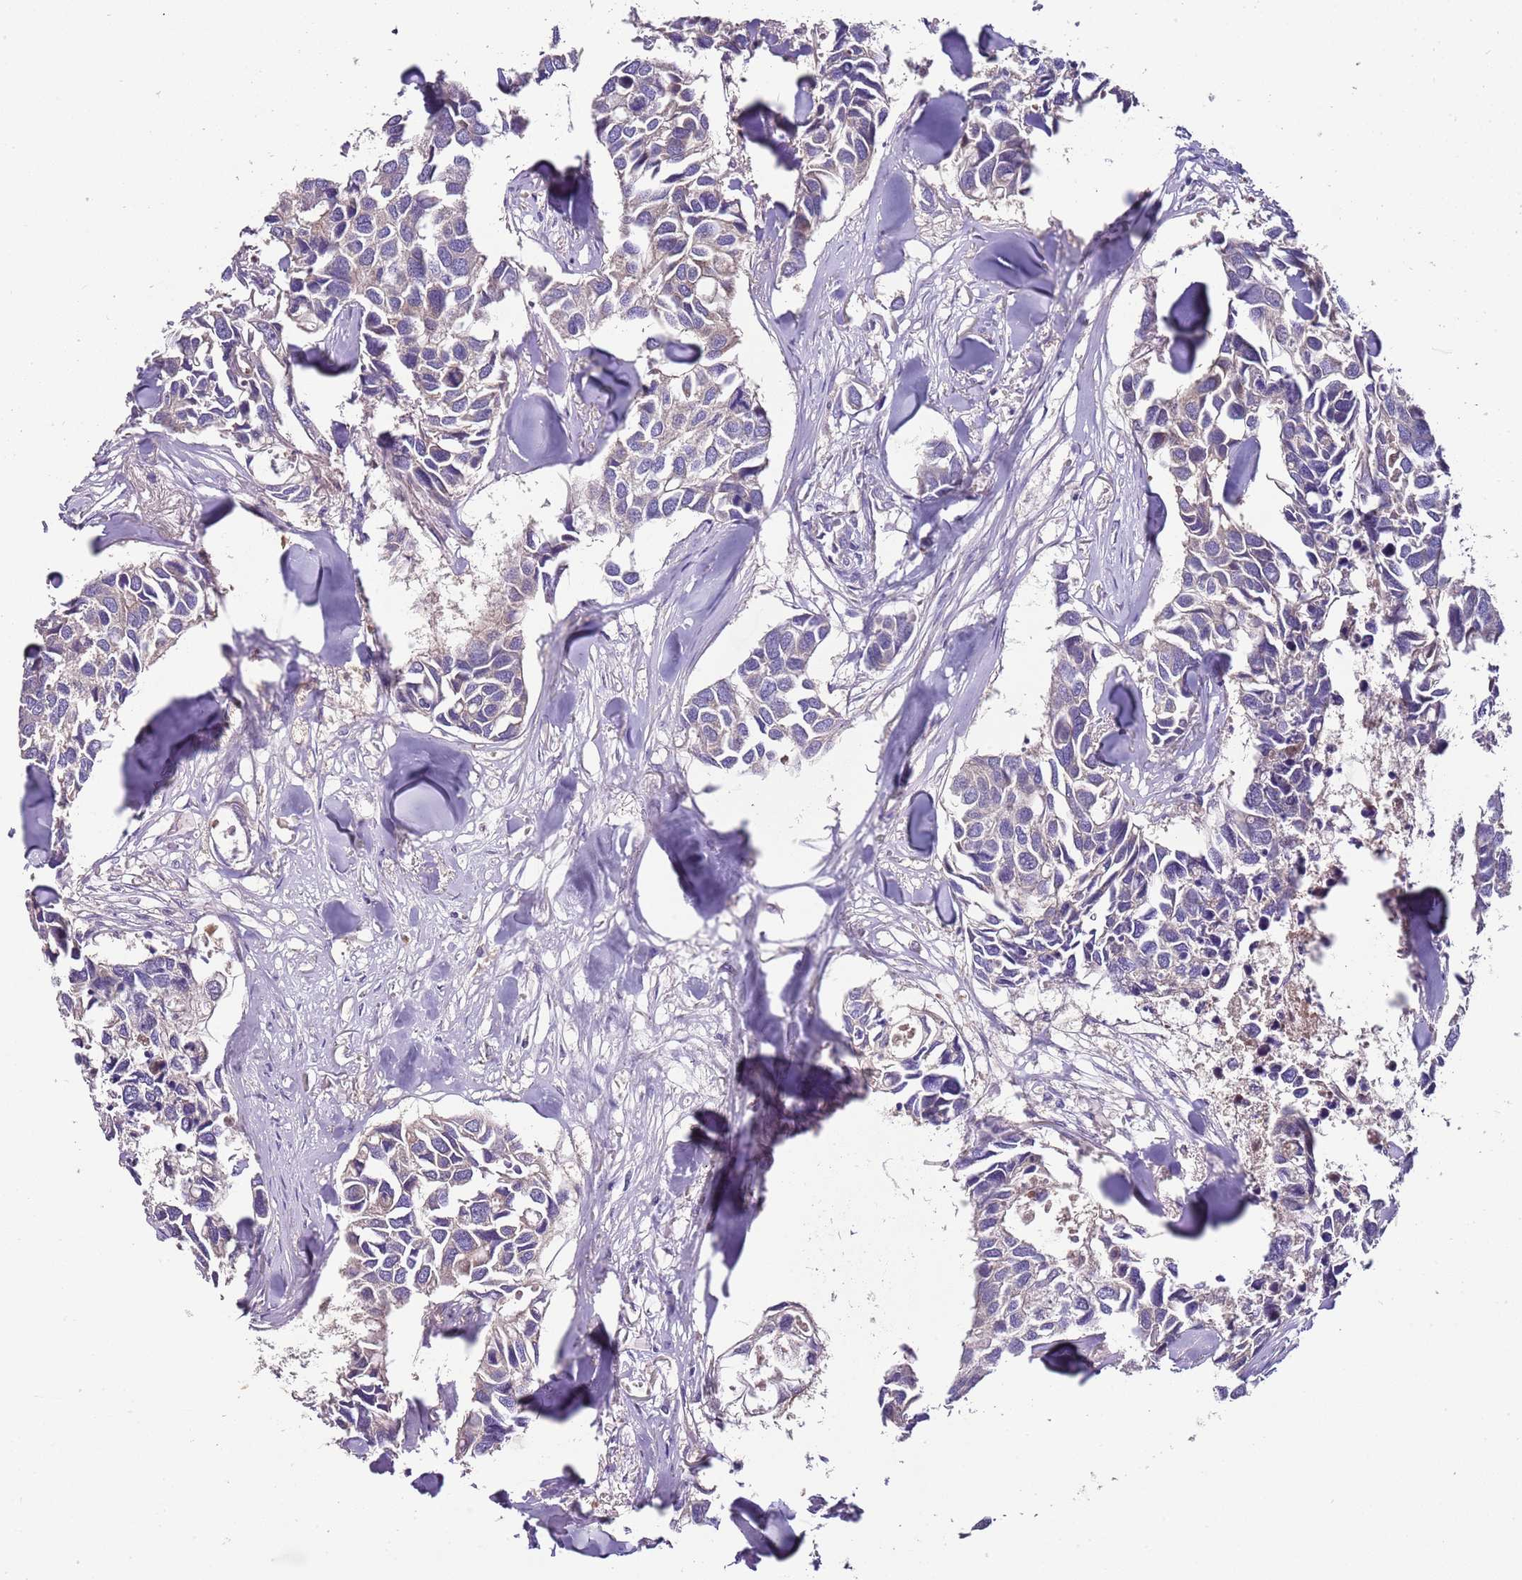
{"staining": {"intensity": "negative", "quantity": "none", "location": "none"}, "tissue": "breast cancer", "cell_type": "Tumor cells", "image_type": "cancer", "snomed": [{"axis": "morphology", "description": "Duct carcinoma"}, {"axis": "topography", "description": "Breast"}], "caption": "This is an immunohistochemistry (IHC) photomicrograph of human breast cancer. There is no expression in tumor cells.", "gene": "IGIP", "patient": {"sex": "female", "age": 83}}